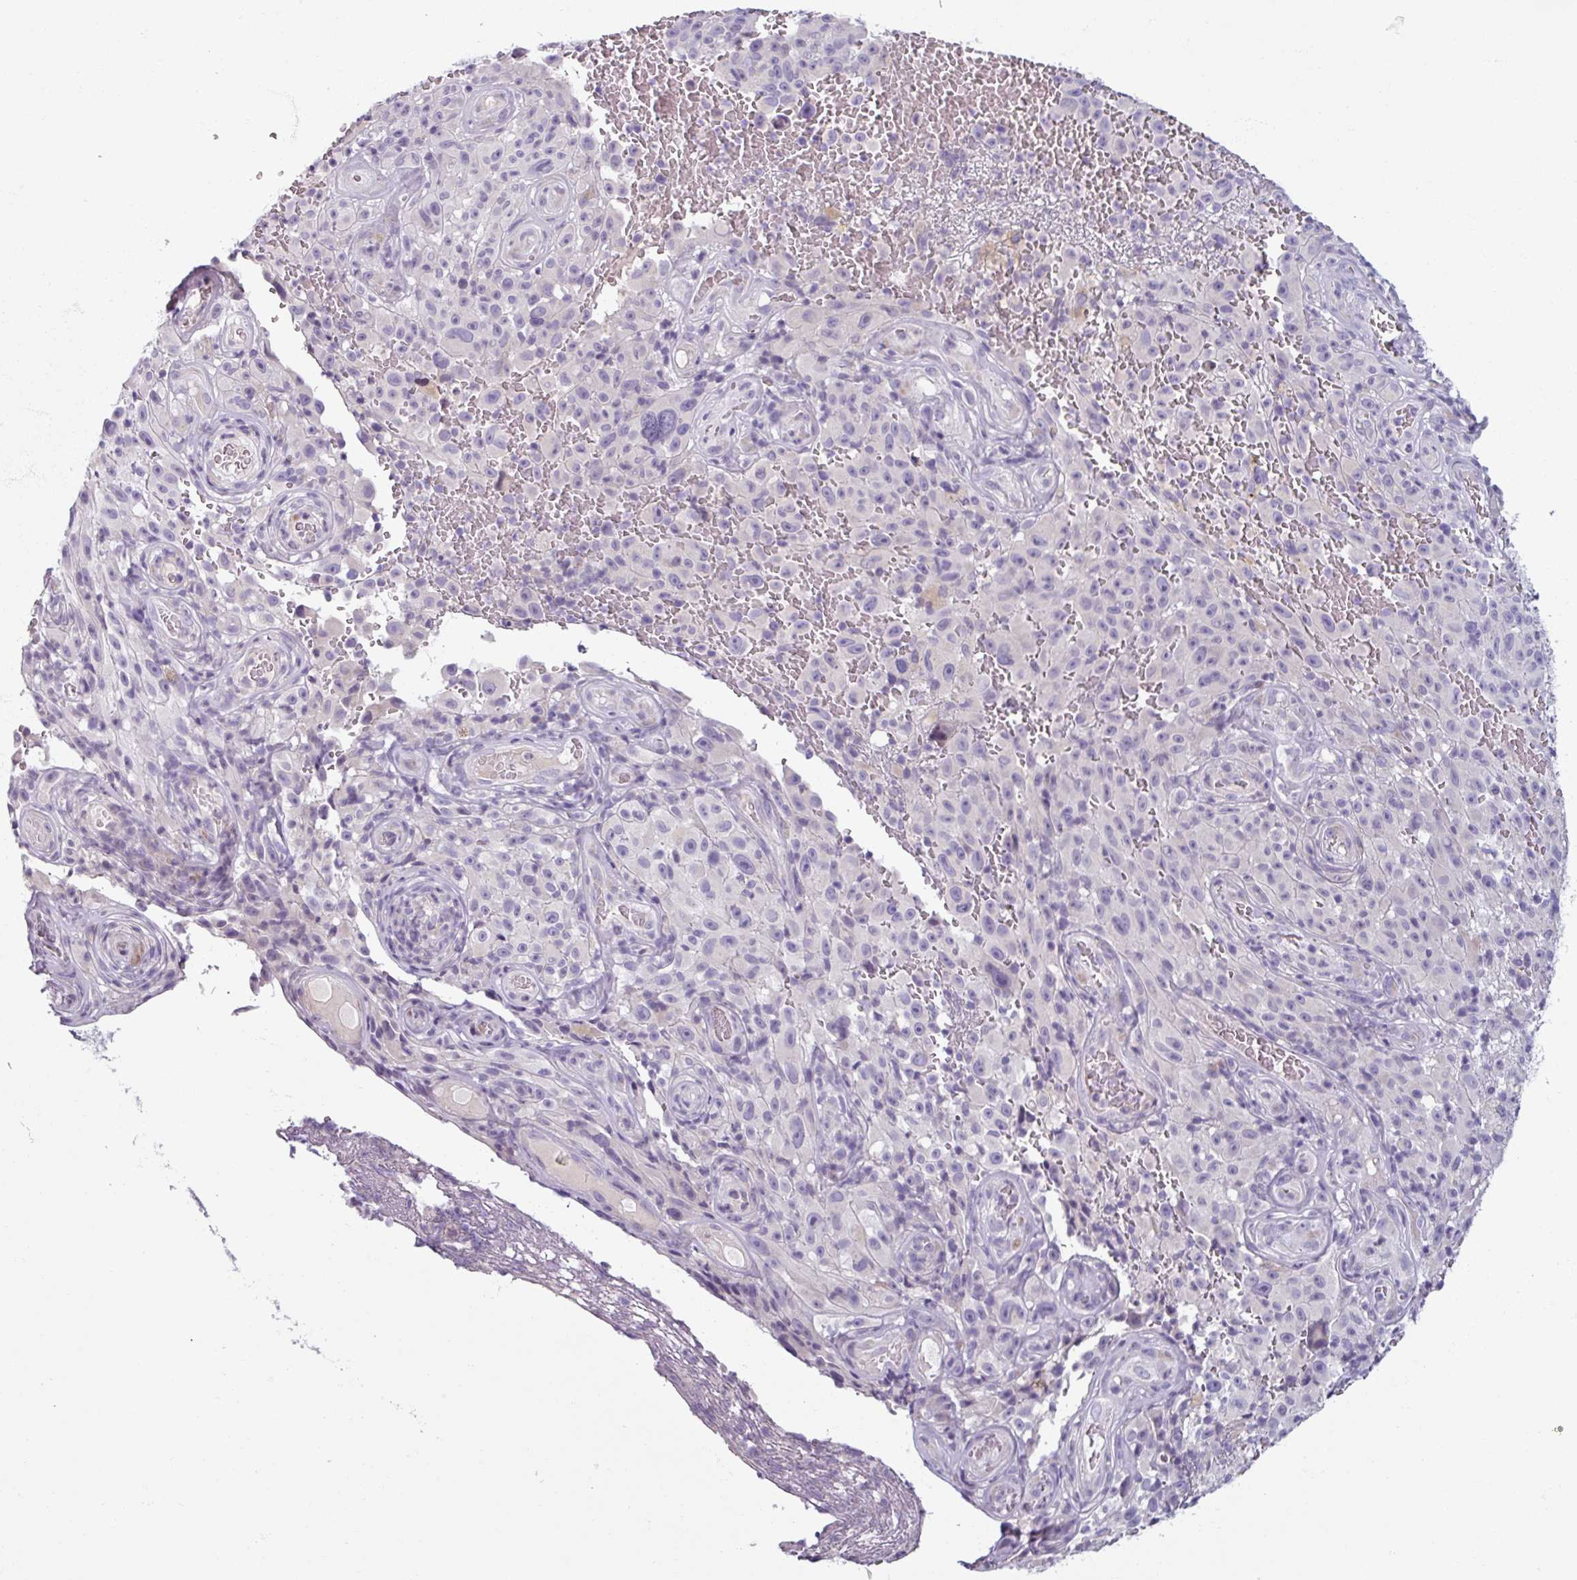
{"staining": {"intensity": "negative", "quantity": "none", "location": "none"}, "tissue": "melanoma", "cell_type": "Tumor cells", "image_type": "cancer", "snomed": [{"axis": "morphology", "description": "Malignant melanoma, NOS"}, {"axis": "topography", "description": "Skin"}], "caption": "Malignant melanoma stained for a protein using immunohistochemistry (IHC) exhibits no positivity tumor cells.", "gene": "SMIM11", "patient": {"sex": "female", "age": 82}}